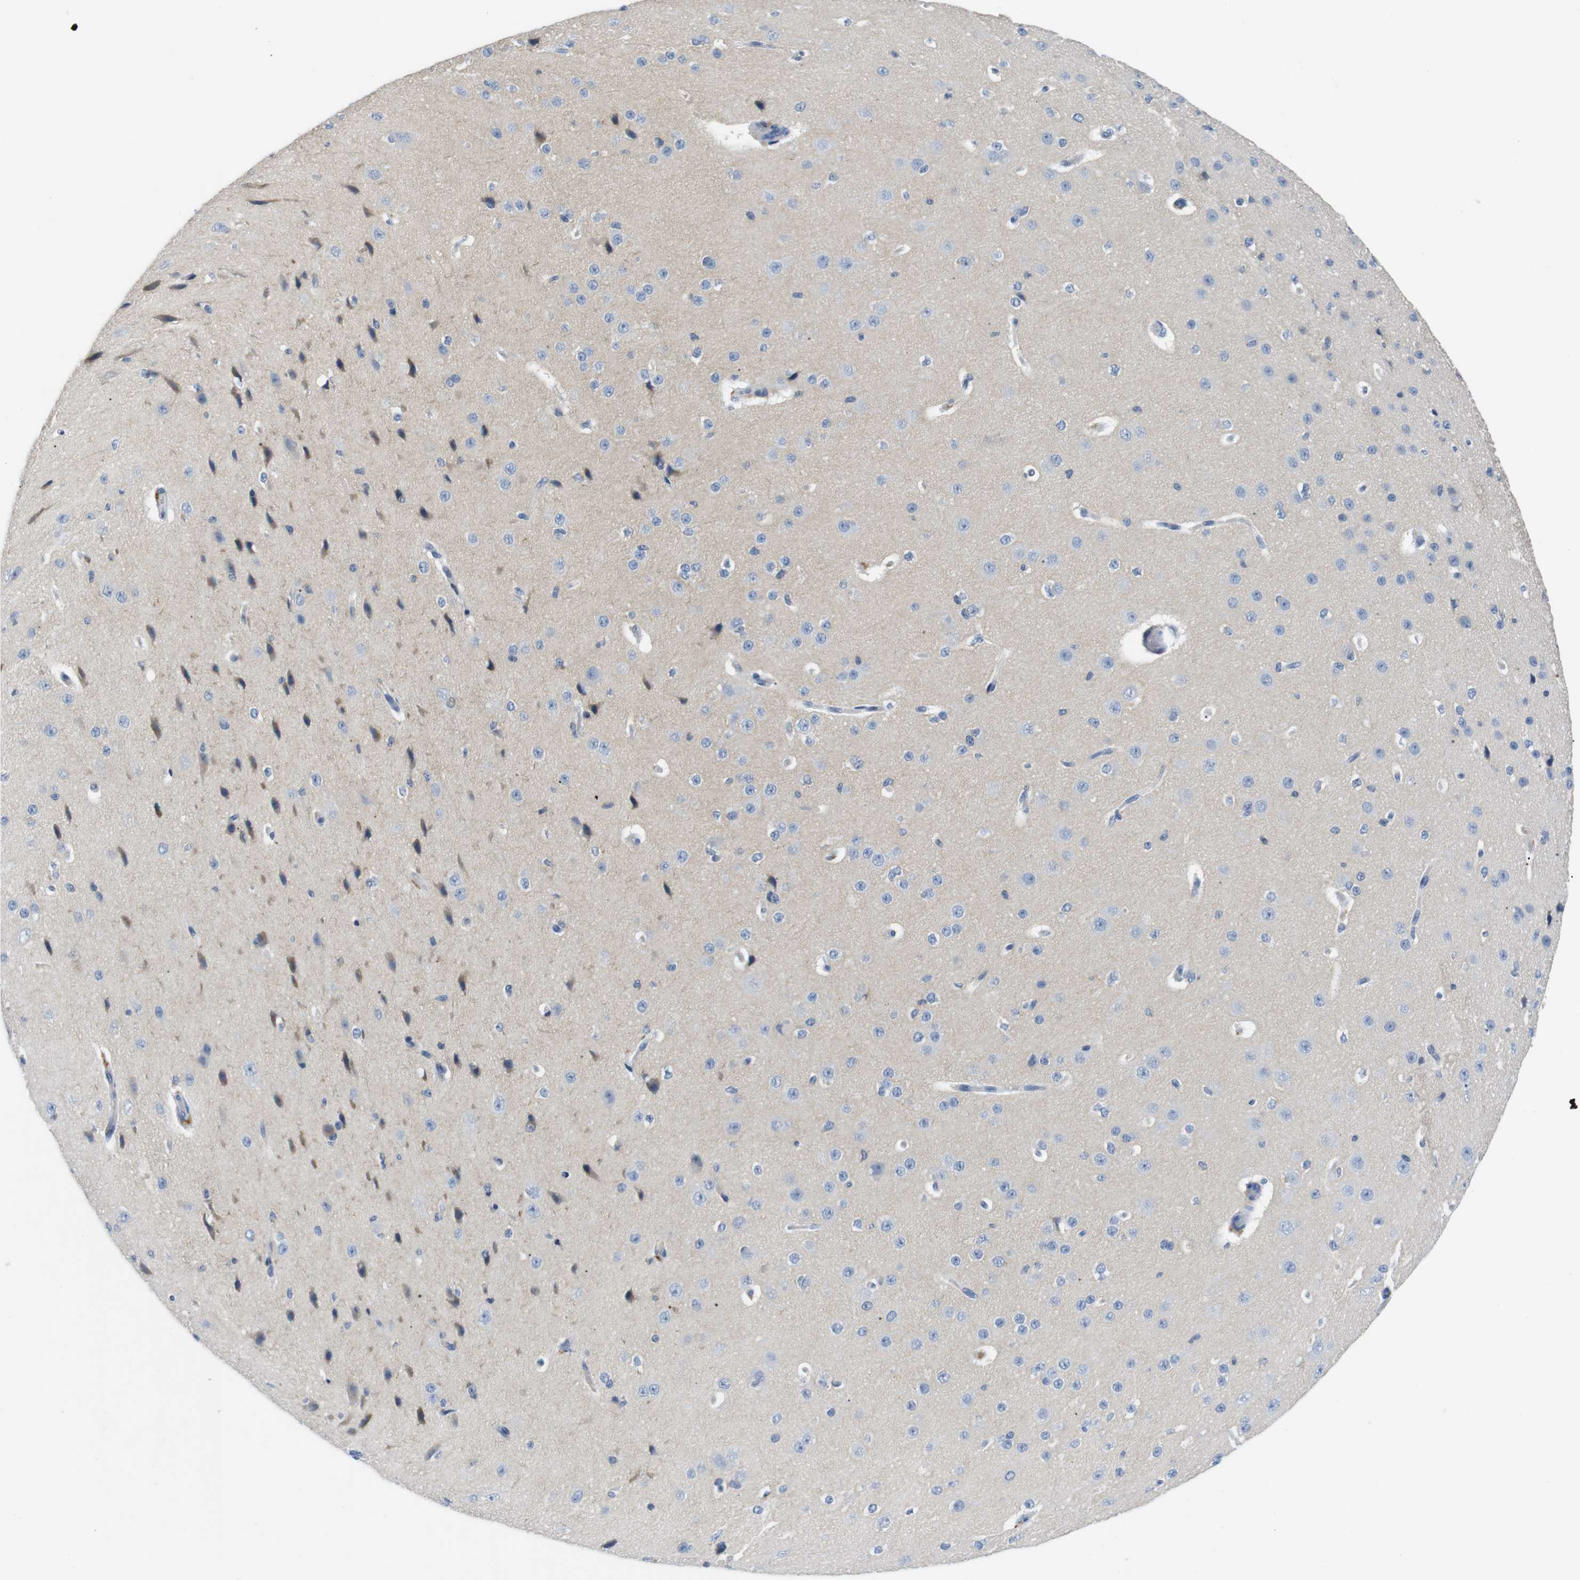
{"staining": {"intensity": "negative", "quantity": "none", "location": "none"}, "tissue": "cerebral cortex", "cell_type": "Endothelial cells", "image_type": "normal", "snomed": [{"axis": "morphology", "description": "Normal tissue, NOS"}, {"axis": "morphology", "description": "Developmental malformation"}, {"axis": "topography", "description": "Cerebral cortex"}], "caption": "Immunohistochemistry histopathology image of benign cerebral cortex: human cerebral cortex stained with DAB displays no significant protein staining in endothelial cells.", "gene": "FCGRT", "patient": {"sex": "female", "age": 30}}